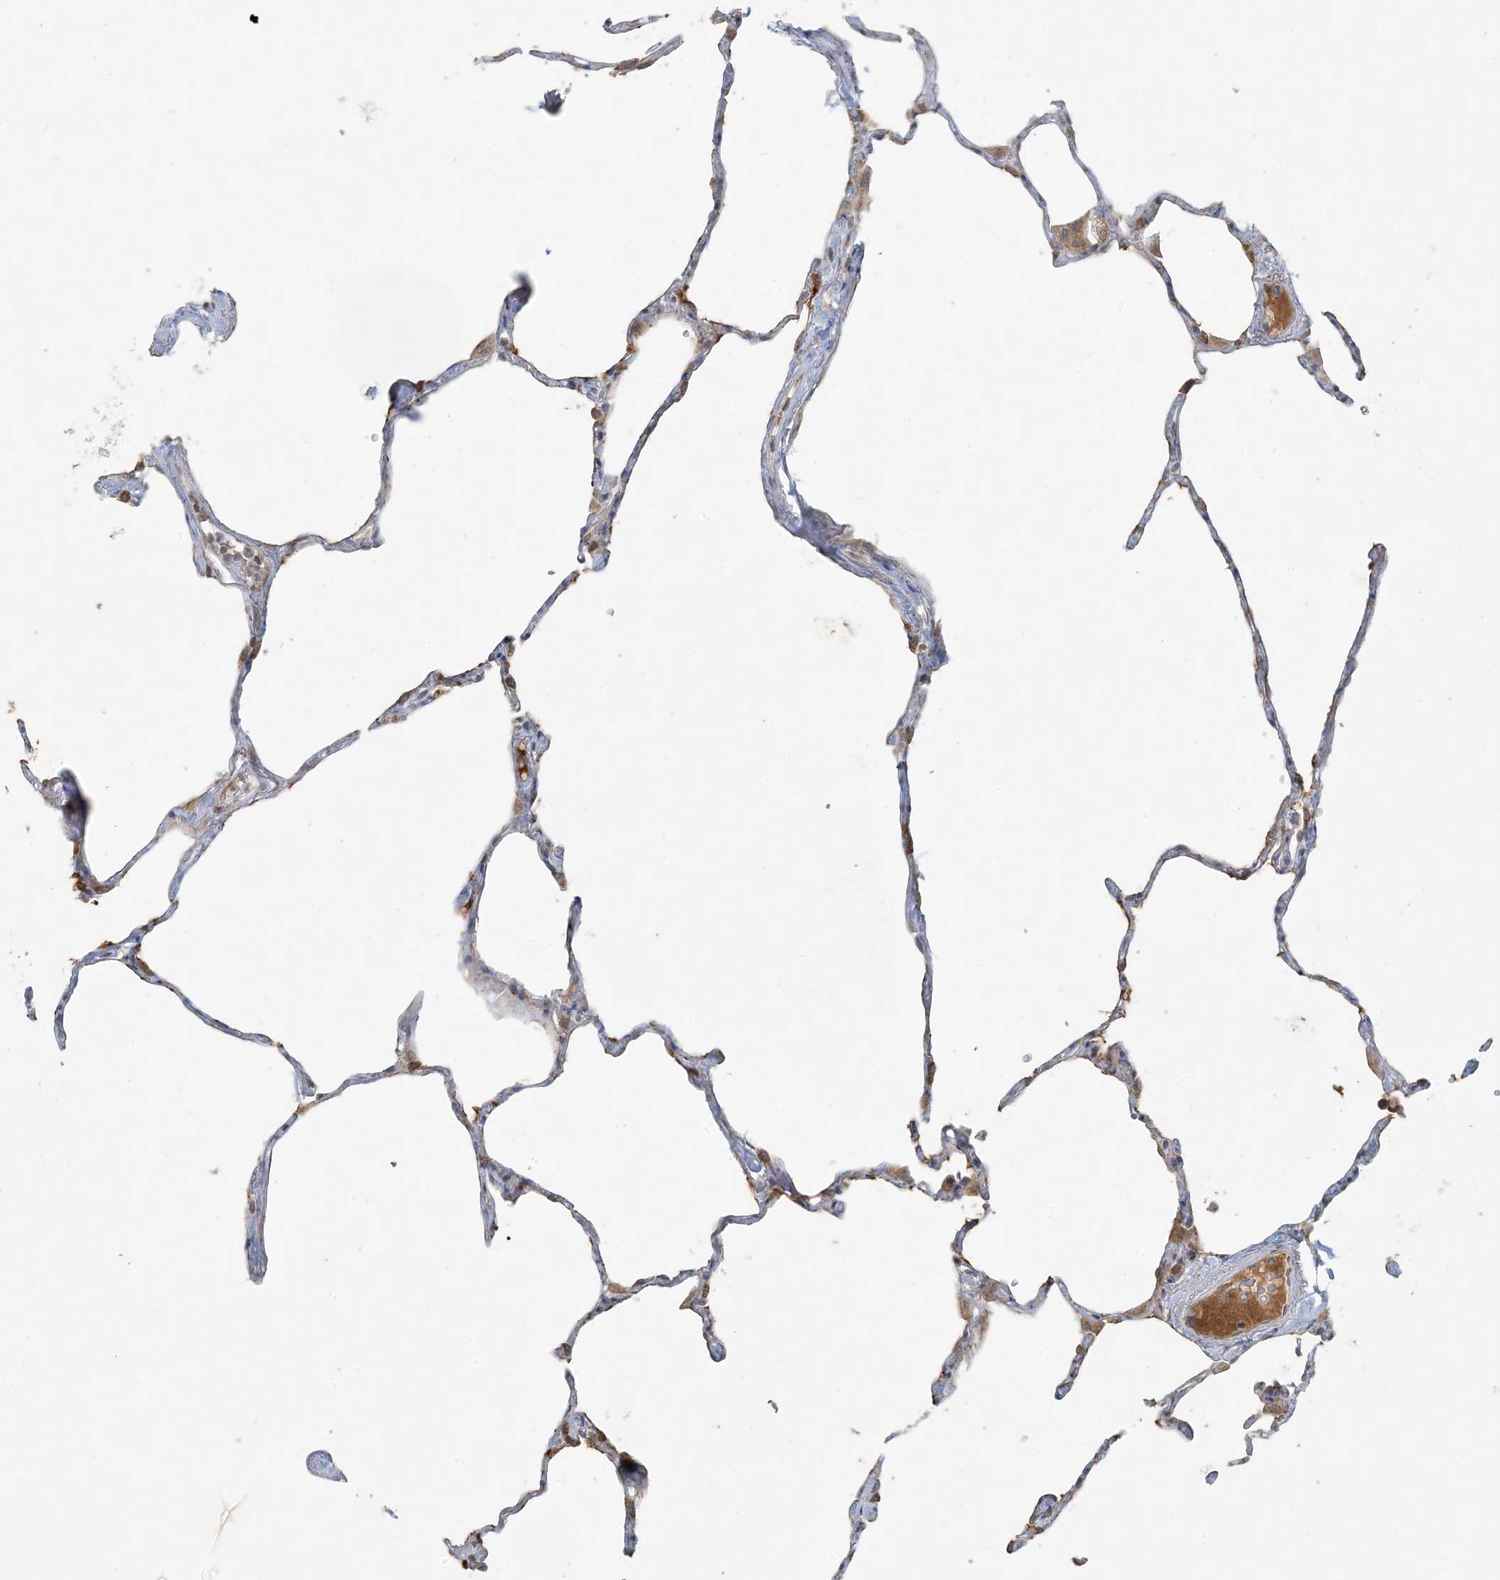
{"staining": {"intensity": "weak", "quantity": "<25%", "location": "cytoplasmic/membranous"}, "tissue": "lung", "cell_type": "Alveolar cells", "image_type": "normal", "snomed": [{"axis": "morphology", "description": "Normal tissue, NOS"}, {"axis": "topography", "description": "Lung"}], "caption": "This is a micrograph of immunohistochemistry staining of benign lung, which shows no staining in alveolar cells.", "gene": "HACL1", "patient": {"sex": "male", "age": 65}}